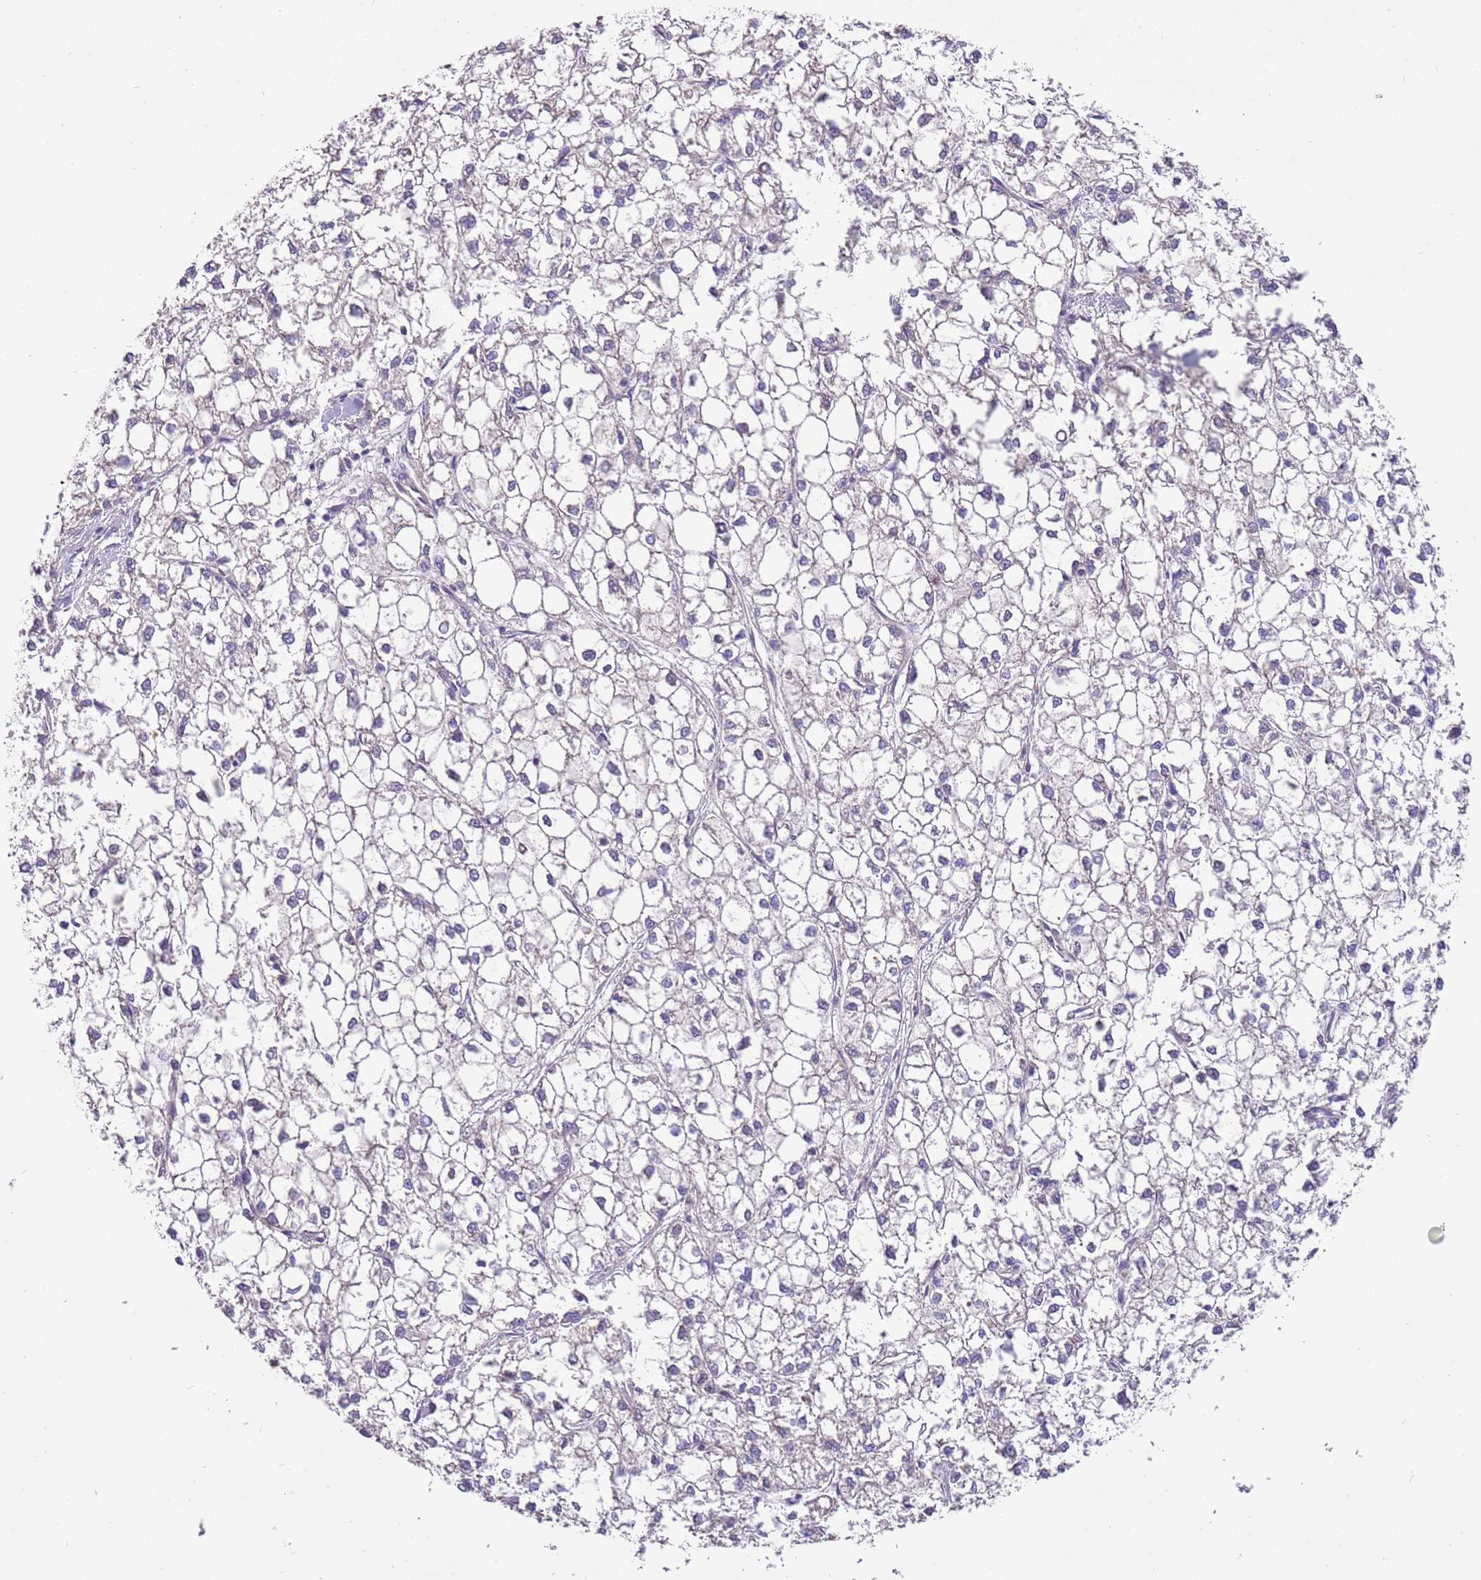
{"staining": {"intensity": "negative", "quantity": "none", "location": "none"}, "tissue": "liver cancer", "cell_type": "Tumor cells", "image_type": "cancer", "snomed": [{"axis": "morphology", "description": "Carcinoma, Hepatocellular, NOS"}, {"axis": "topography", "description": "Liver"}], "caption": "Hepatocellular carcinoma (liver) was stained to show a protein in brown. There is no significant staining in tumor cells.", "gene": "TRMO", "patient": {"sex": "female", "age": 43}}